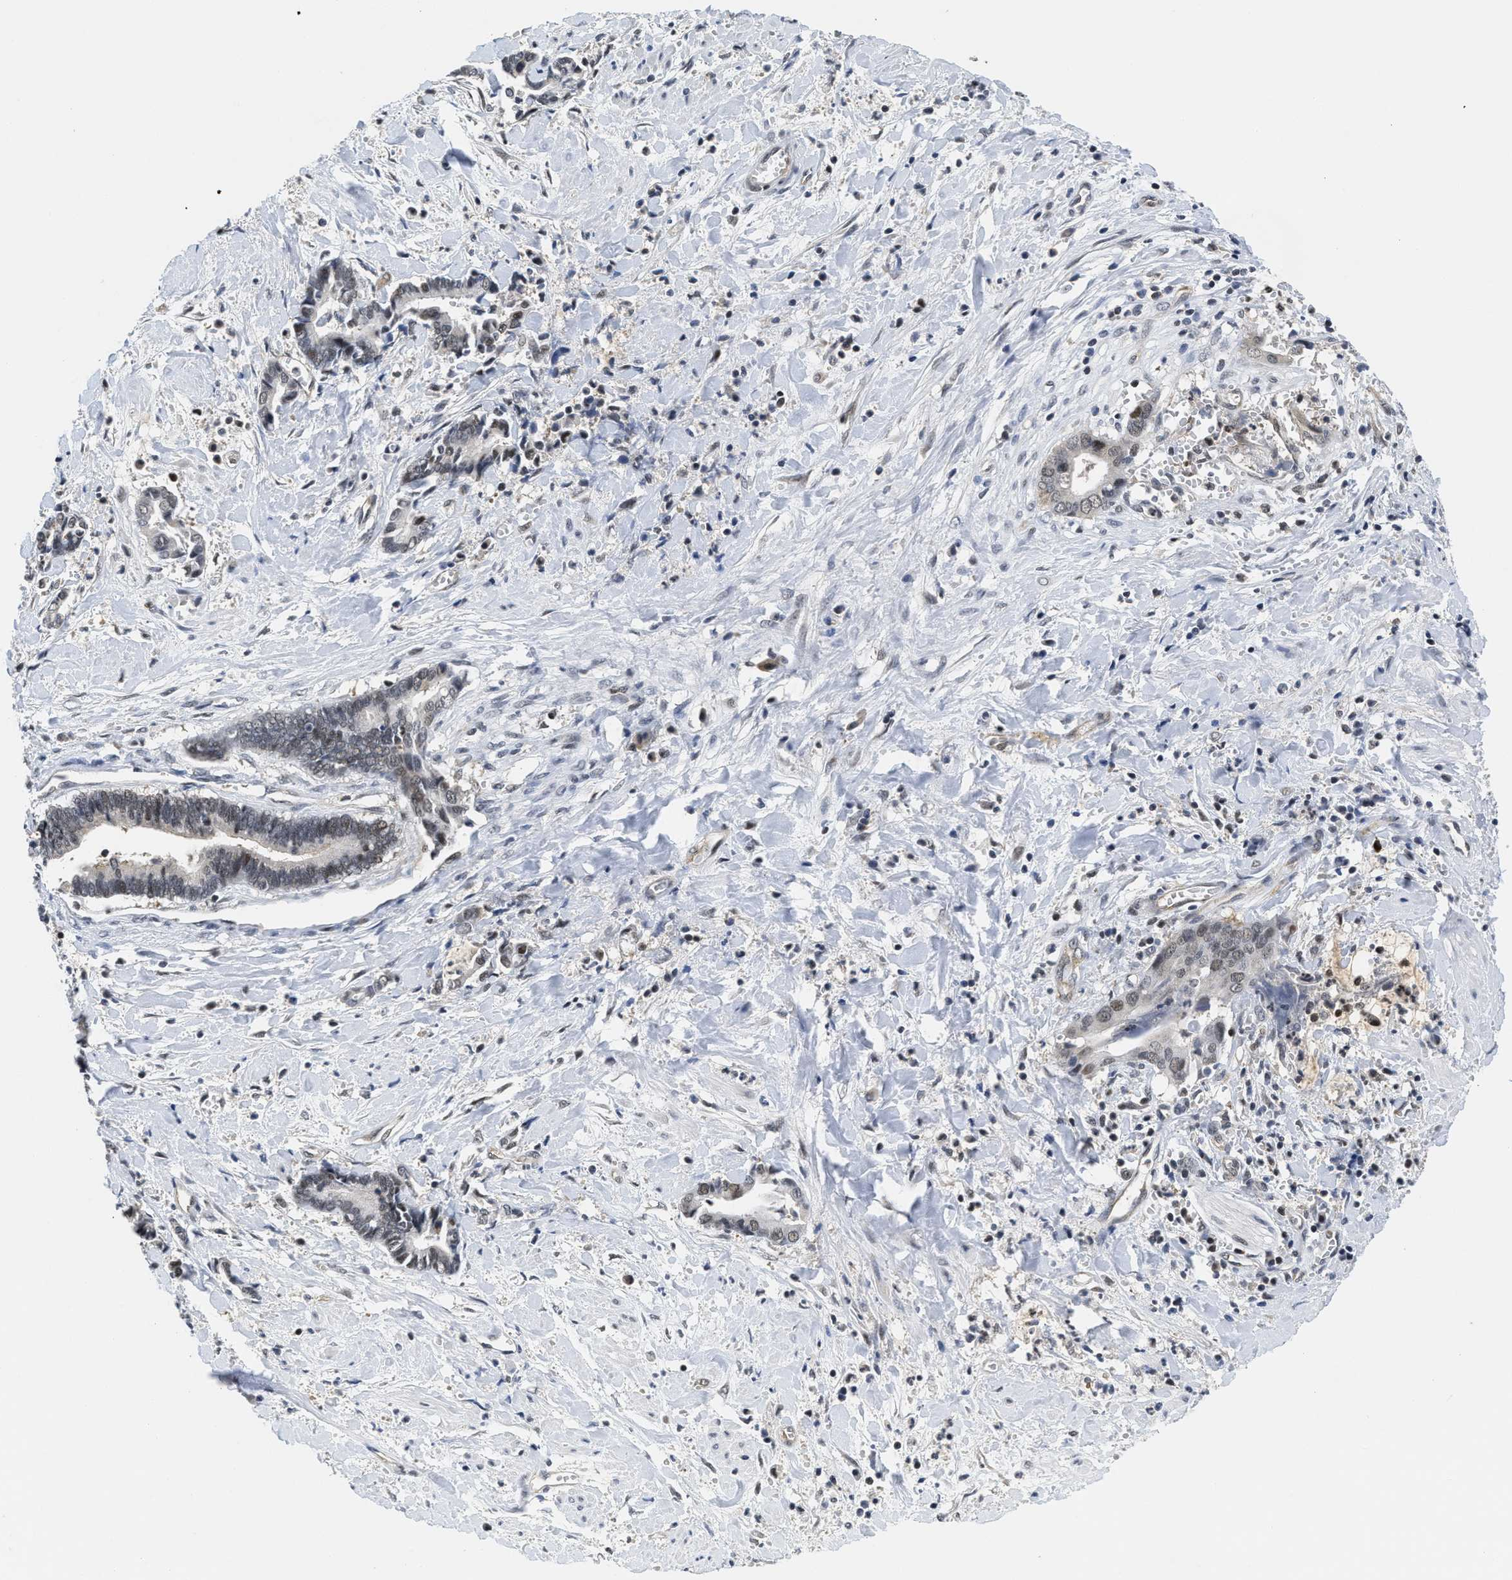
{"staining": {"intensity": "weak", "quantity": "25%-75%", "location": "nuclear"}, "tissue": "cervical cancer", "cell_type": "Tumor cells", "image_type": "cancer", "snomed": [{"axis": "morphology", "description": "Adenocarcinoma, NOS"}, {"axis": "topography", "description": "Cervix"}], "caption": "Protein staining exhibits weak nuclear expression in about 25%-75% of tumor cells in cervical cancer. The staining is performed using DAB (3,3'-diaminobenzidine) brown chromogen to label protein expression. The nuclei are counter-stained blue using hematoxylin.", "gene": "HIF1A", "patient": {"sex": "female", "age": 44}}